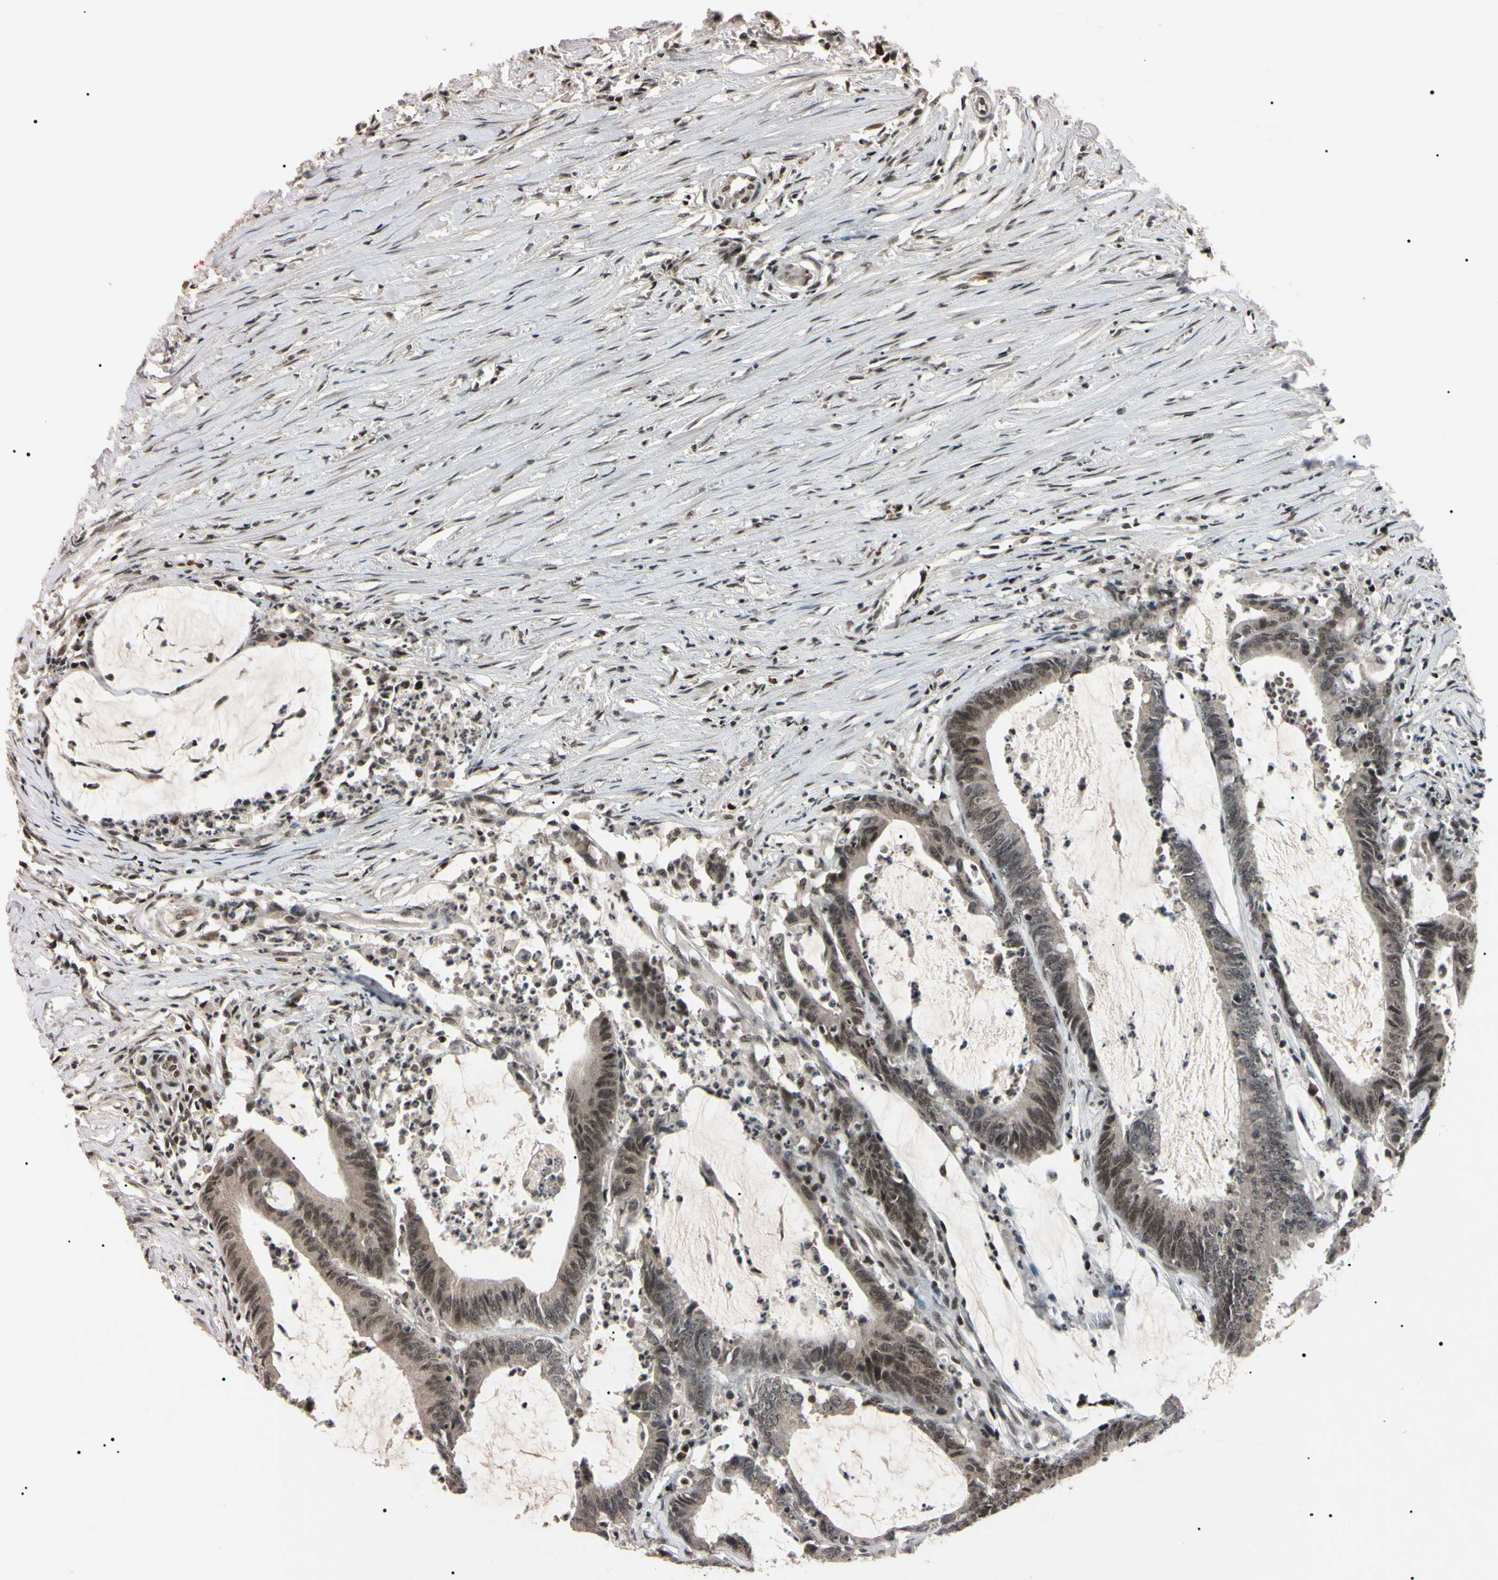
{"staining": {"intensity": "moderate", "quantity": "25%-75%", "location": "cytoplasmic/membranous,nuclear"}, "tissue": "colorectal cancer", "cell_type": "Tumor cells", "image_type": "cancer", "snomed": [{"axis": "morphology", "description": "Adenocarcinoma, NOS"}, {"axis": "topography", "description": "Rectum"}], "caption": "This photomicrograph demonstrates colorectal cancer stained with IHC to label a protein in brown. The cytoplasmic/membranous and nuclear of tumor cells show moderate positivity for the protein. Nuclei are counter-stained blue.", "gene": "YY1", "patient": {"sex": "female", "age": 66}}